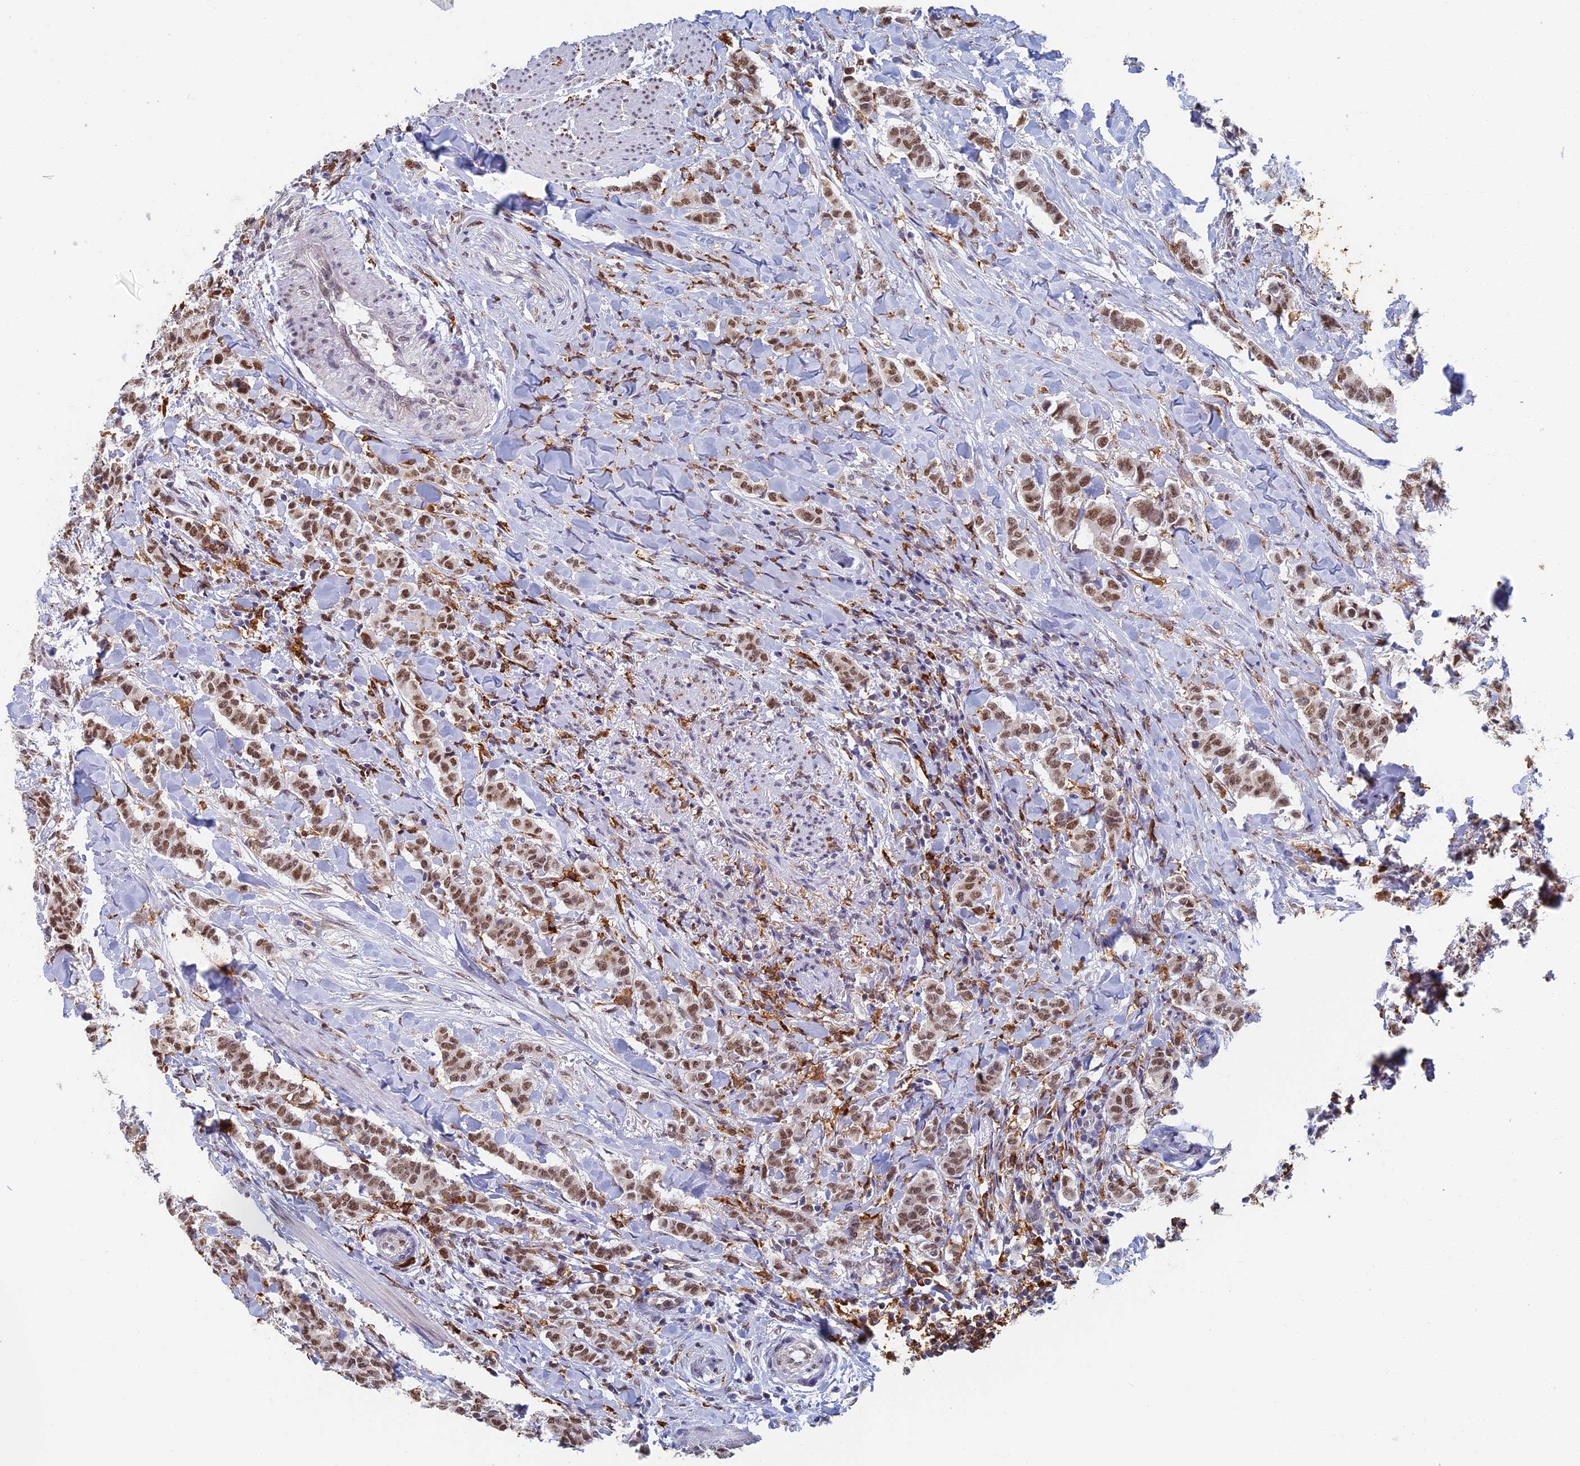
{"staining": {"intensity": "moderate", "quantity": ">75%", "location": "nuclear"}, "tissue": "breast cancer", "cell_type": "Tumor cells", "image_type": "cancer", "snomed": [{"axis": "morphology", "description": "Duct carcinoma"}, {"axis": "topography", "description": "Breast"}], "caption": "Immunohistochemistry (IHC) of human breast invasive ductal carcinoma reveals medium levels of moderate nuclear positivity in about >75% of tumor cells.", "gene": "GPATCH1", "patient": {"sex": "female", "age": 40}}